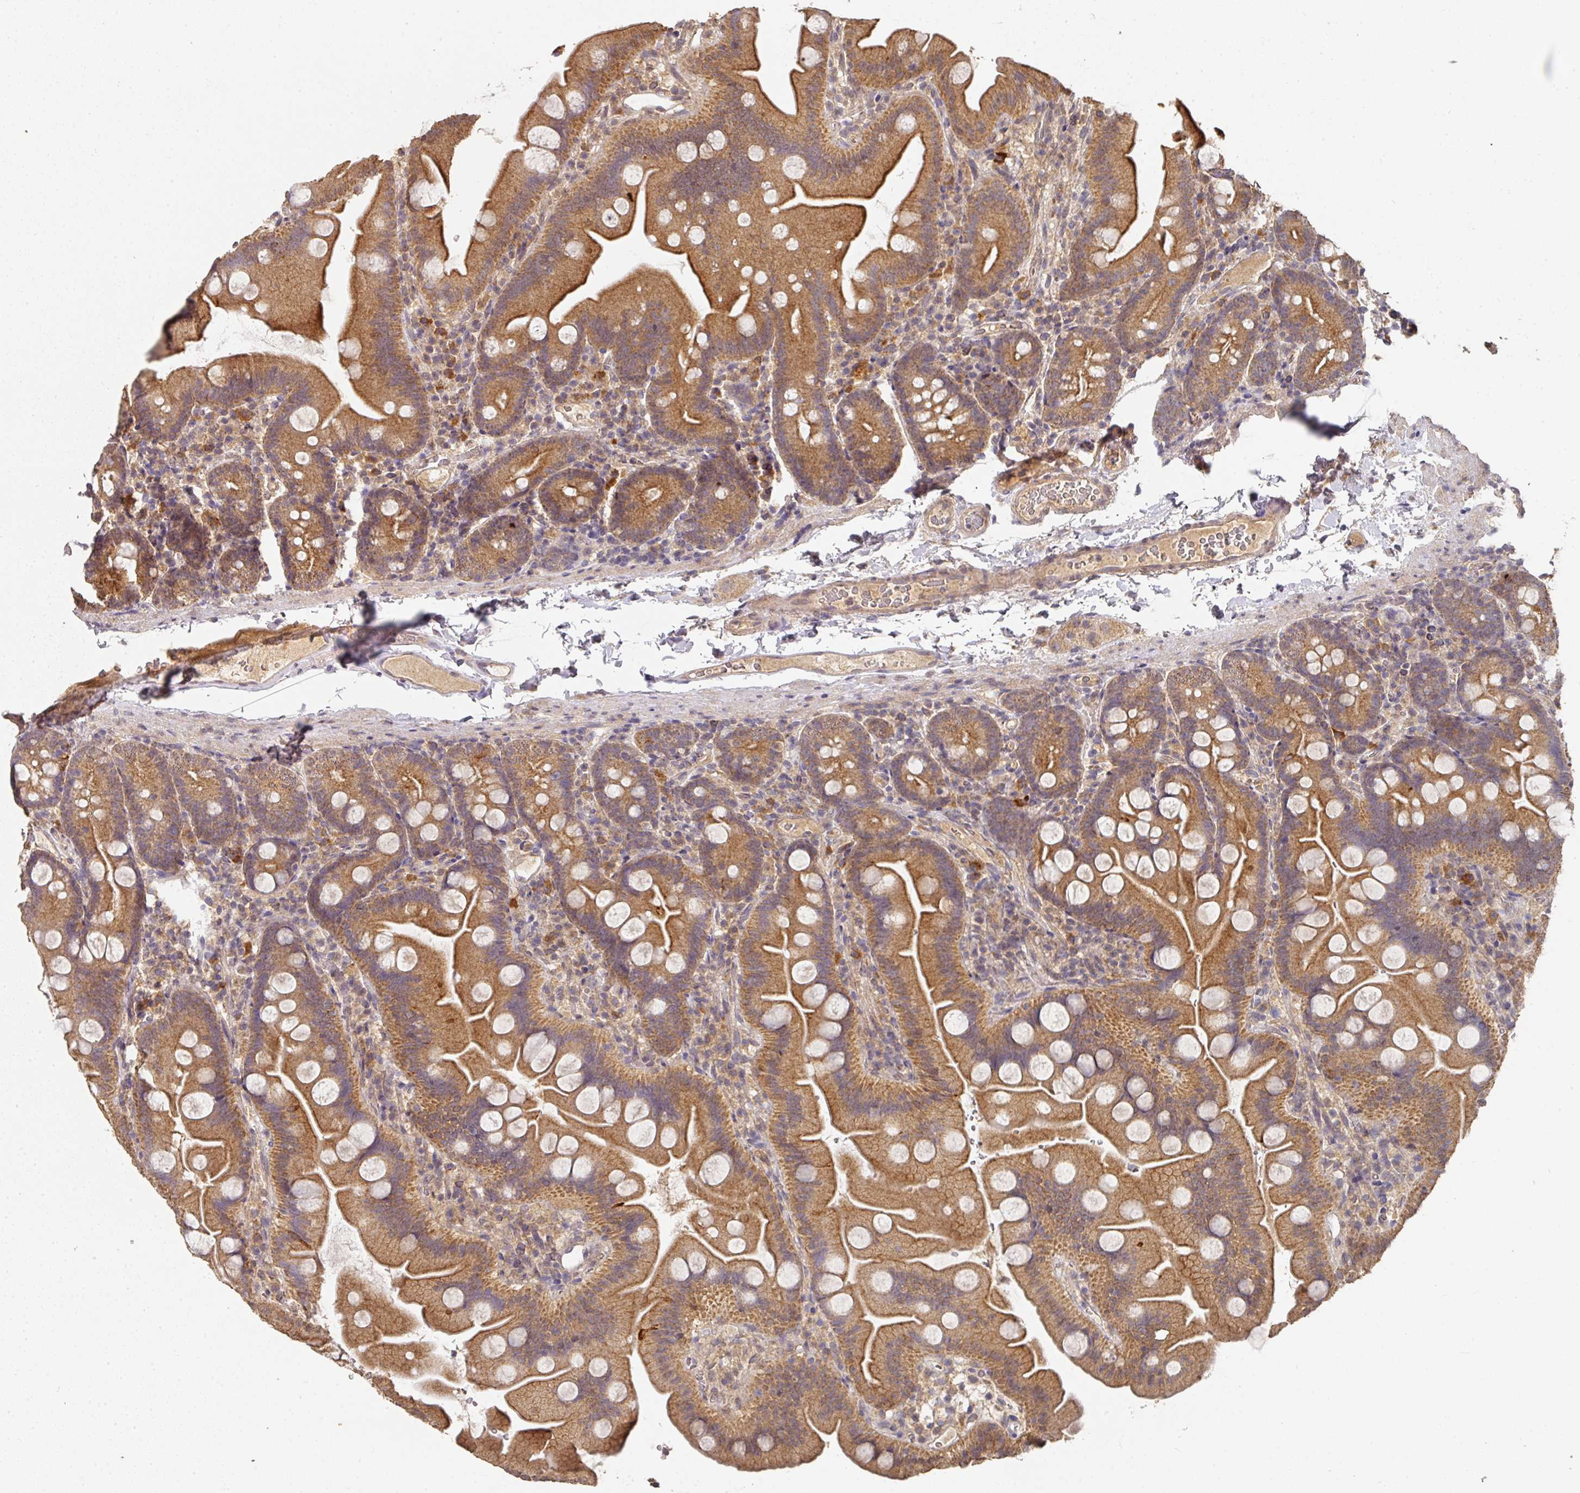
{"staining": {"intensity": "moderate", "quantity": ">75%", "location": "cytoplasmic/membranous"}, "tissue": "small intestine", "cell_type": "Glandular cells", "image_type": "normal", "snomed": [{"axis": "morphology", "description": "Normal tissue, NOS"}, {"axis": "topography", "description": "Small intestine"}], "caption": "Protein analysis of unremarkable small intestine shows moderate cytoplasmic/membranous positivity in approximately >75% of glandular cells.", "gene": "EXTL3", "patient": {"sex": "female", "age": 68}}